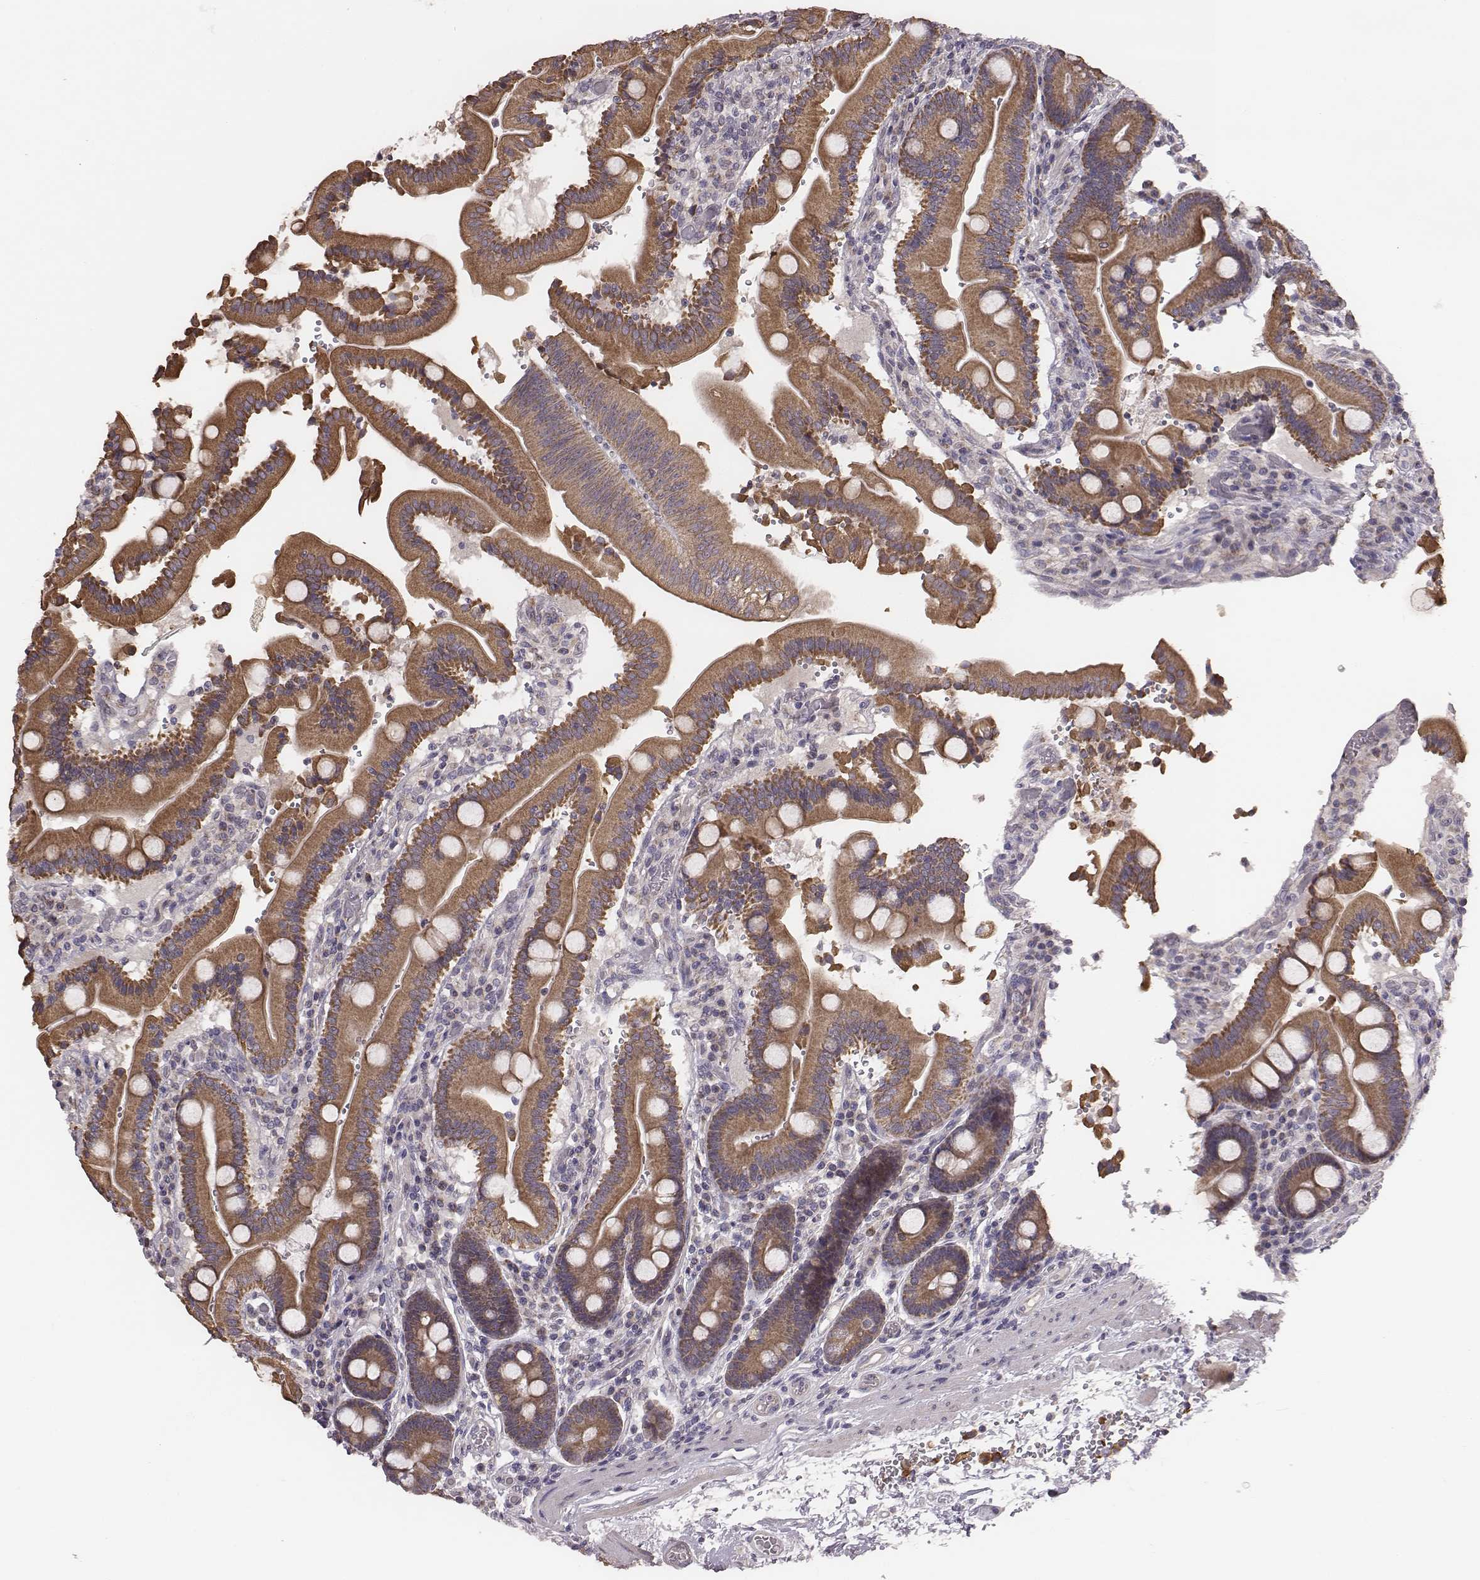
{"staining": {"intensity": "moderate", "quantity": ">75%", "location": "cytoplasmic/membranous"}, "tissue": "duodenum", "cell_type": "Glandular cells", "image_type": "normal", "snomed": [{"axis": "morphology", "description": "Normal tissue, NOS"}, {"axis": "topography", "description": "Duodenum"}], "caption": "Immunohistochemical staining of normal duodenum shows moderate cytoplasmic/membranous protein staining in about >75% of glandular cells. (IHC, brightfield microscopy, high magnification).", "gene": "HAVCR1", "patient": {"sex": "female", "age": 62}}